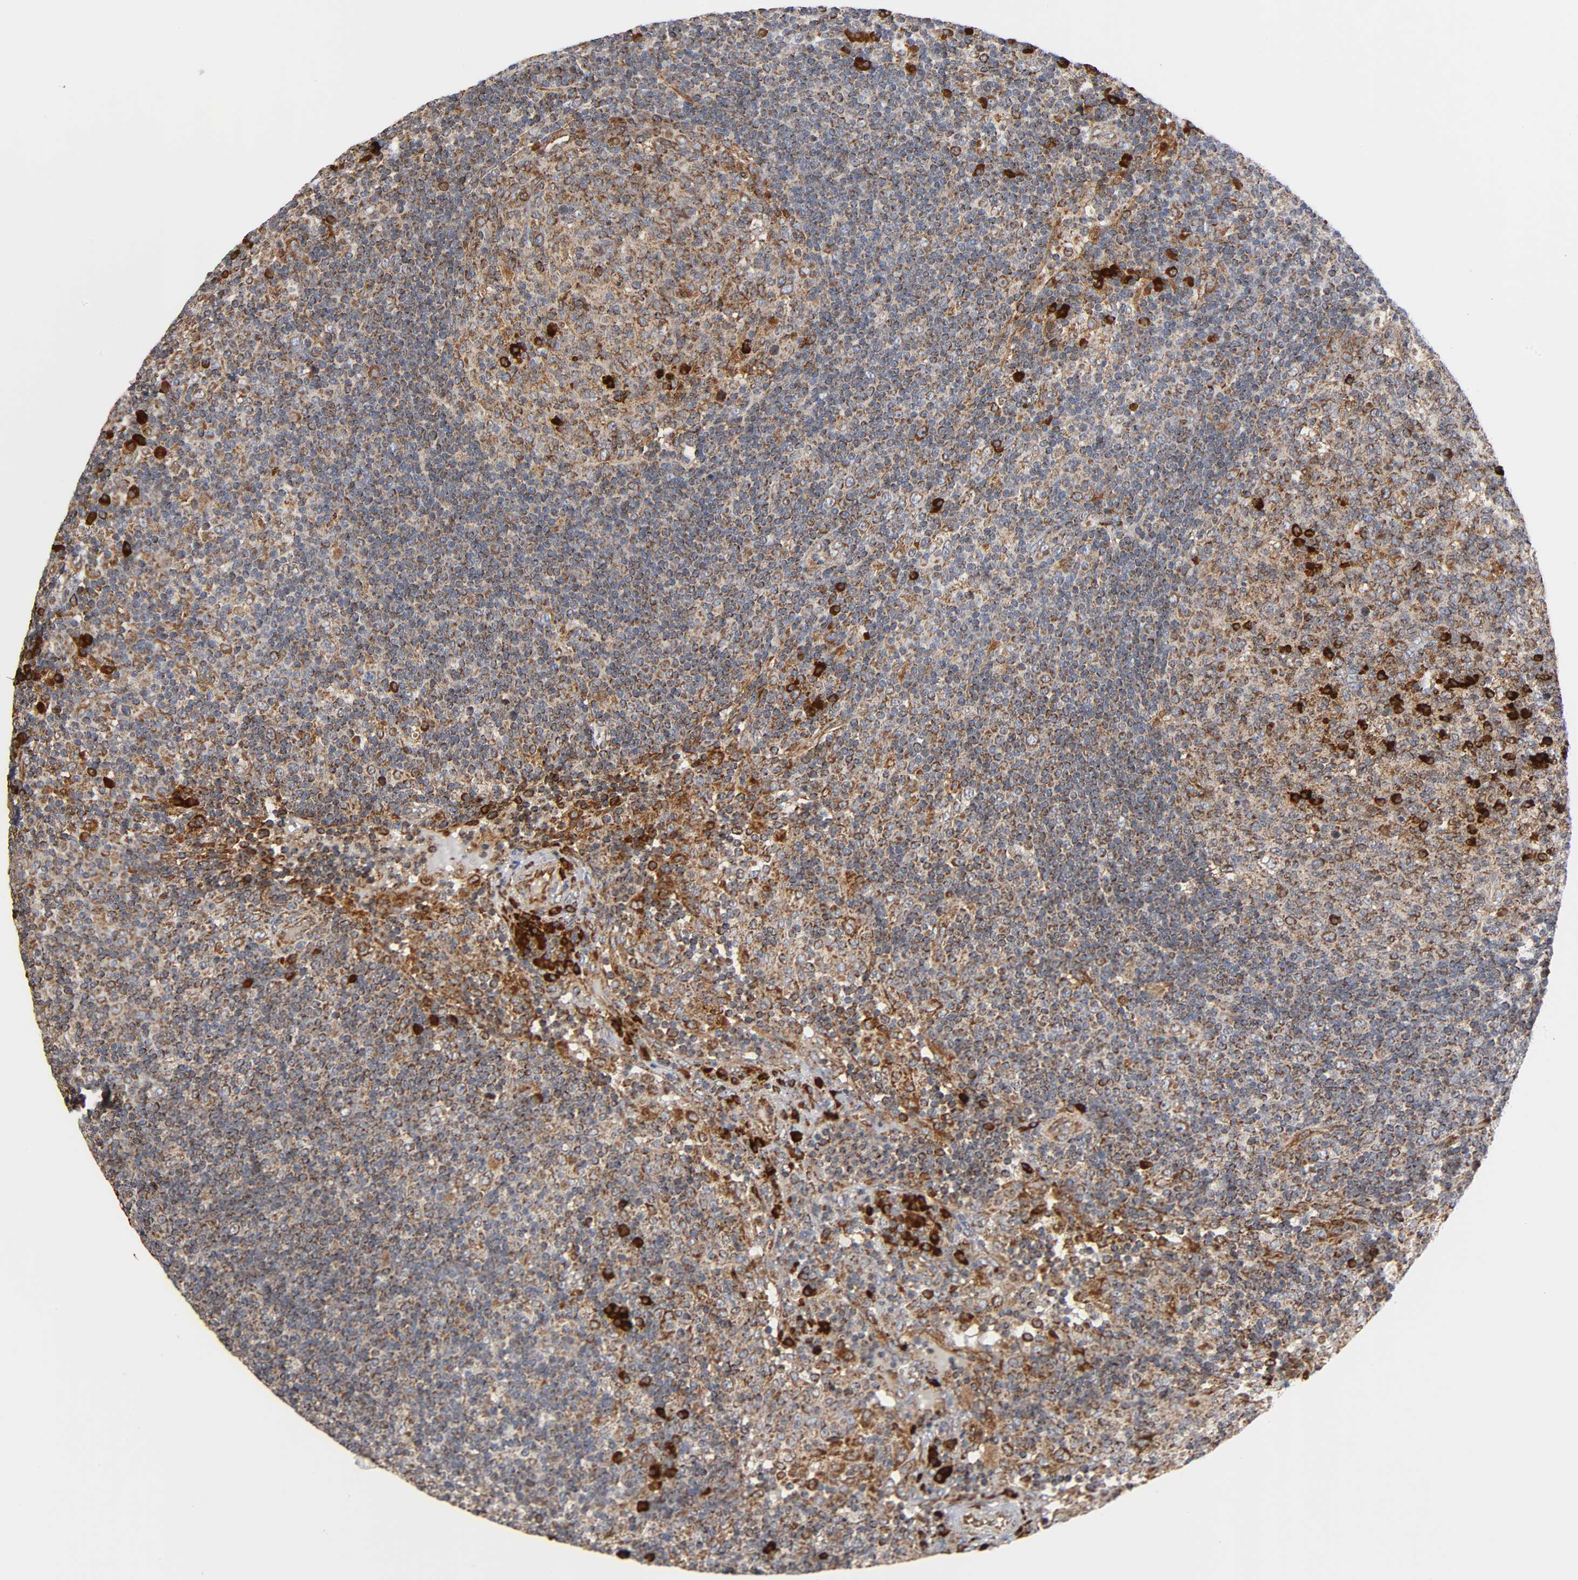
{"staining": {"intensity": "strong", "quantity": "<25%", "location": "cytoplasmic/membranous"}, "tissue": "lymph node", "cell_type": "Germinal center cells", "image_type": "normal", "snomed": [{"axis": "morphology", "description": "Normal tissue, NOS"}, {"axis": "morphology", "description": "Squamous cell carcinoma, metastatic, NOS"}, {"axis": "topography", "description": "Lymph node"}], "caption": "An image showing strong cytoplasmic/membranous staining in about <25% of germinal center cells in normal lymph node, as visualized by brown immunohistochemical staining.", "gene": "MAP3K1", "patient": {"sex": "female", "age": 53}}